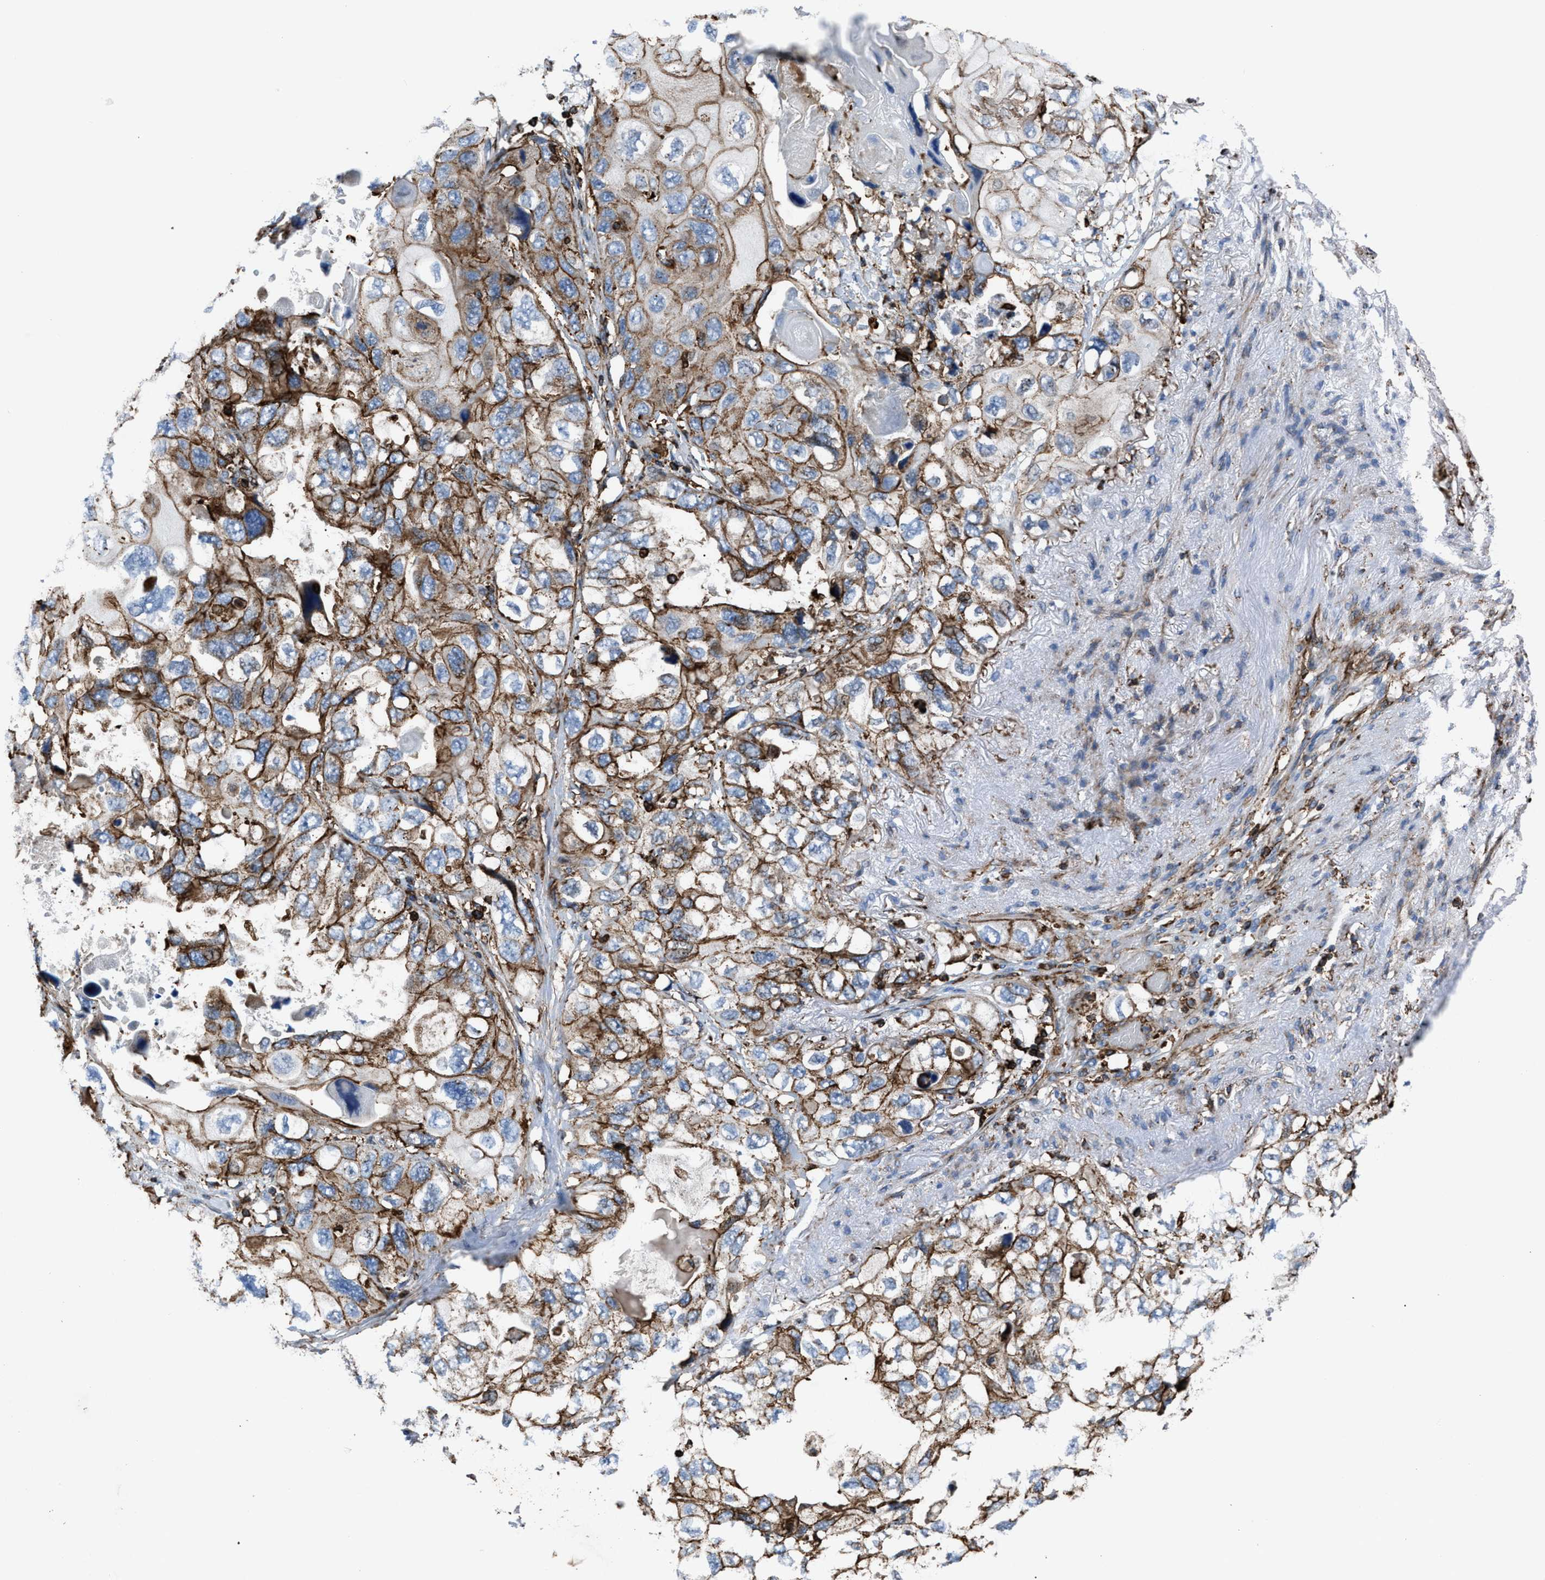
{"staining": {"intensity": "moderate", "quantity": "25%-75%", "location": "cytoplasmic/membranous"}, "tissue": "lung cancer", "cell_type": "Tumor cells", "image_type": "cancer", "snomed": [{"axis": "morphology", "description": "Squamous cell carcinoma, NOS"}, {"axis": "topography", "description": "Lung"}], "caption": "There is medium levels of moderate cytoplasmic/membranous positivity in tumor cells of lung cancer, as demonstrated by immunohistochemical staining (brown color).", "gene": "AGPAT2", "patient": {"sex": "female", "age": 73}}